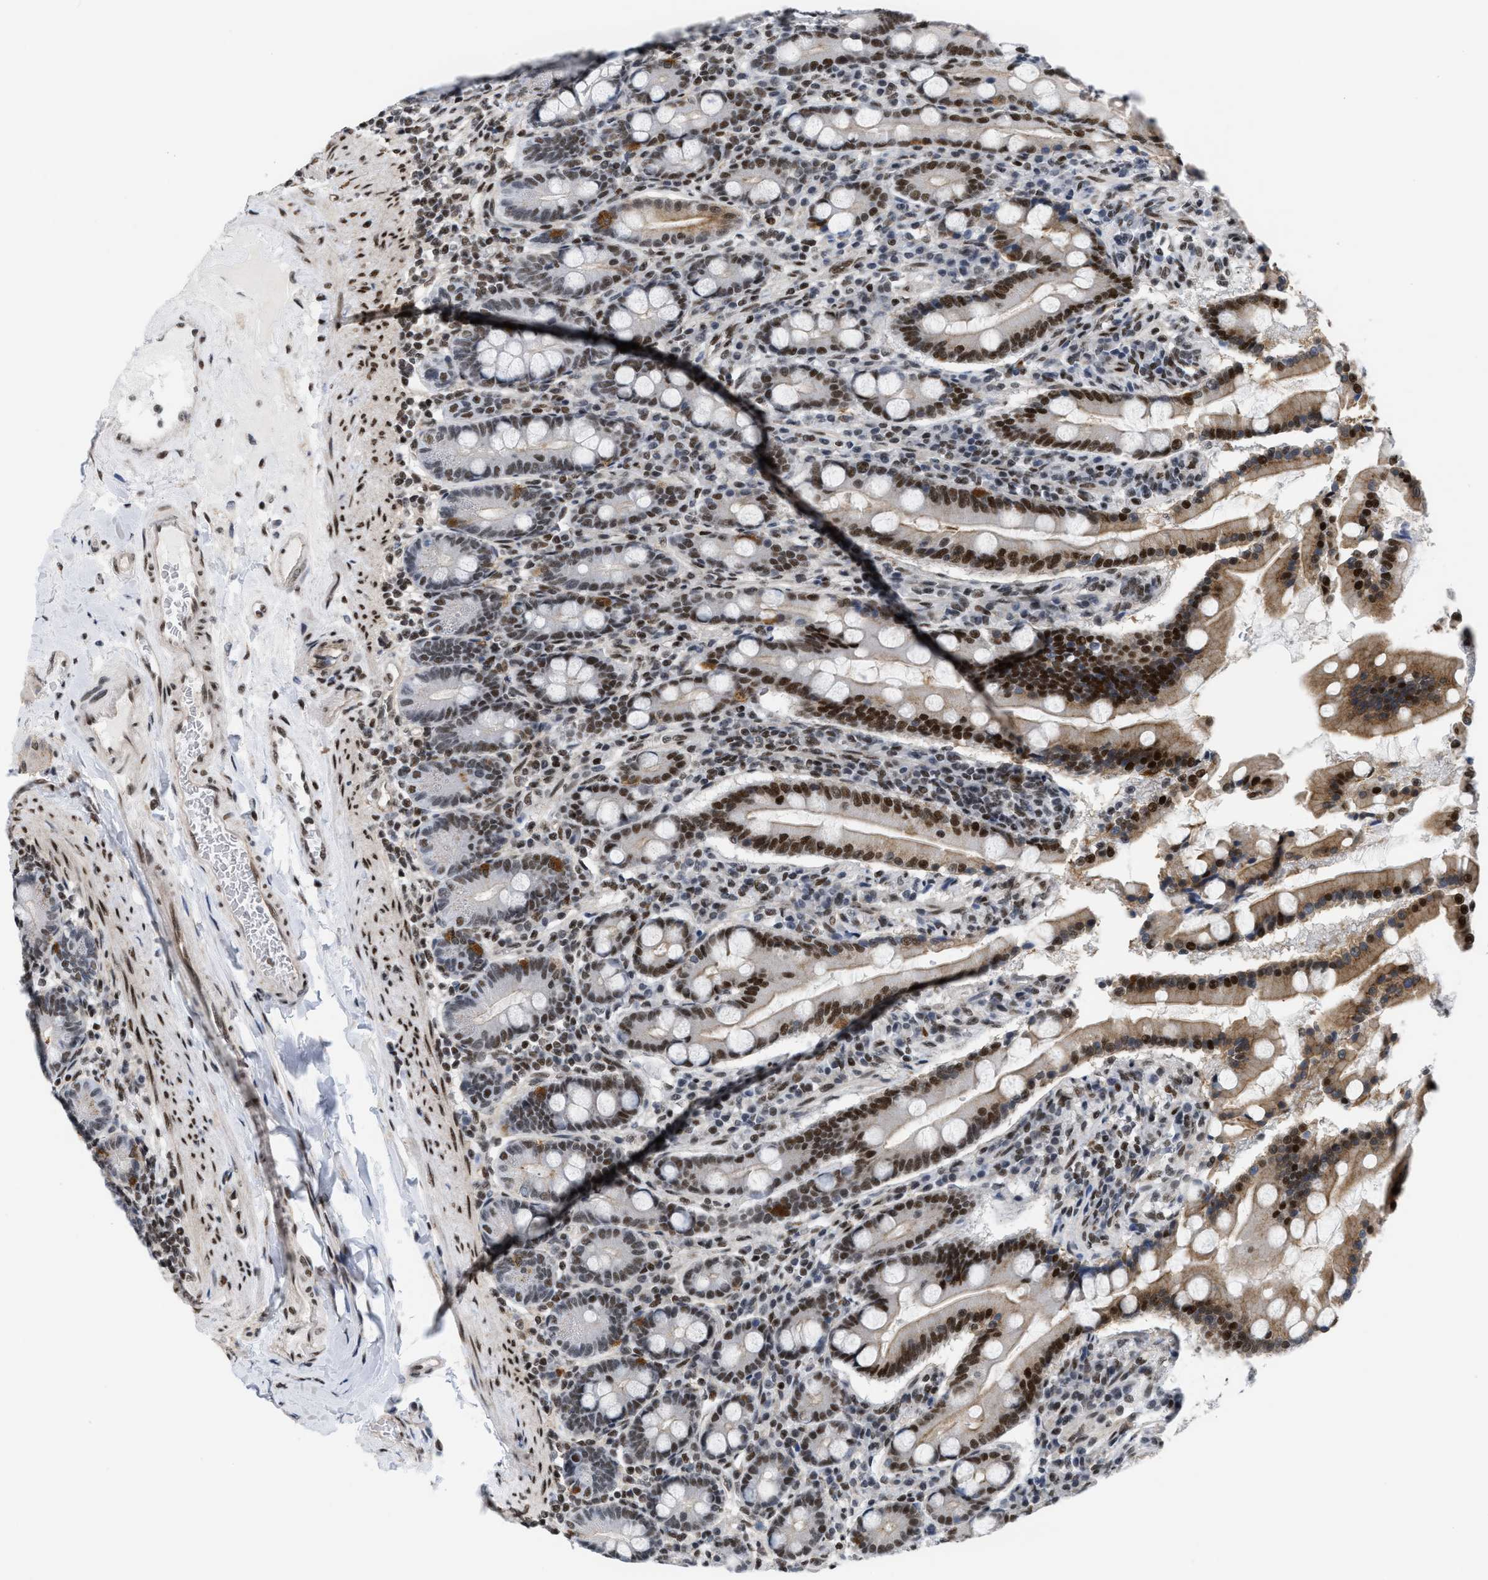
{"staining": {"intensity": "strong", "quantity": "25%-75%", "location": "nuclear"}, "tissue": "duodenum", "cell_type": "Glandular cells", "image_type": "normal", "snomed": [{"axis": "morphology", "description": "Normal tissue, NOS"}, {"axis": "topography", "description": "Duodenum"}], "caption": "Brown immunohistochemical staining in benign human duodenum demonstrates strong nuclear expression in approximately 25%-75% of glandular cells.", "gene": "MIER1", "patient": {"sex": "male", "age": 50}}